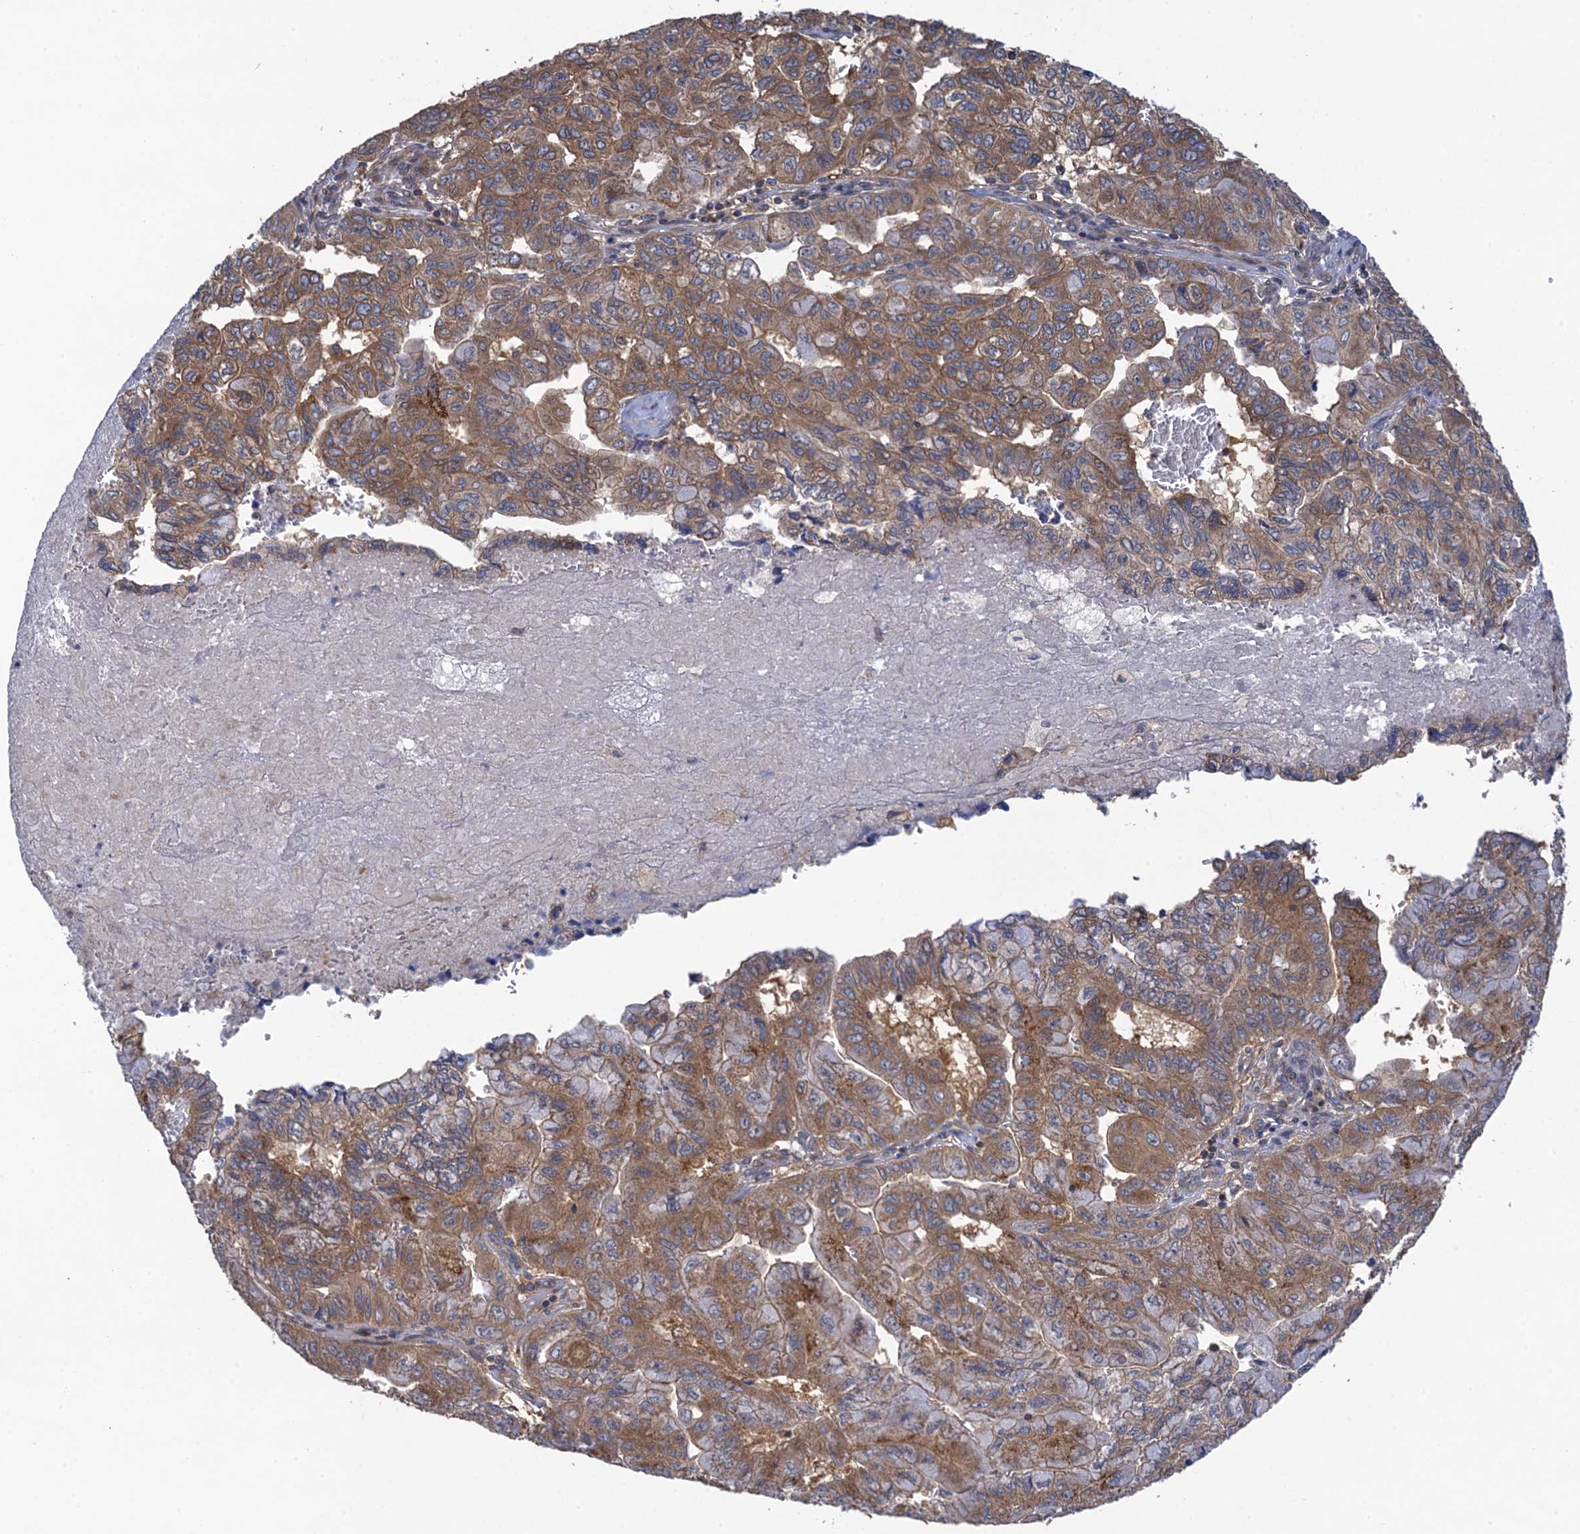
{"staining": {"intensity": "moderate", "quantity": ">75%", "location": "cytoplasmic/membranous"}, "tissue": "pancreatic cancer", "cell_type": "Tumor cells", "image_type": "cancer", "snomed": [{"axis": "morphology", "description": "Adenocarcinoma, NOS"}, {"axis": "topography", "description": "Pancreas"}], "caption": "The immunohistochemical stain highlights moderate cytoplasmic/membranous expression in tumor cells of pancreatic cancer (adenocarcinoma) tissue.", "gene": "WDR88", "patient": {"sex": "male", "age": 51}}